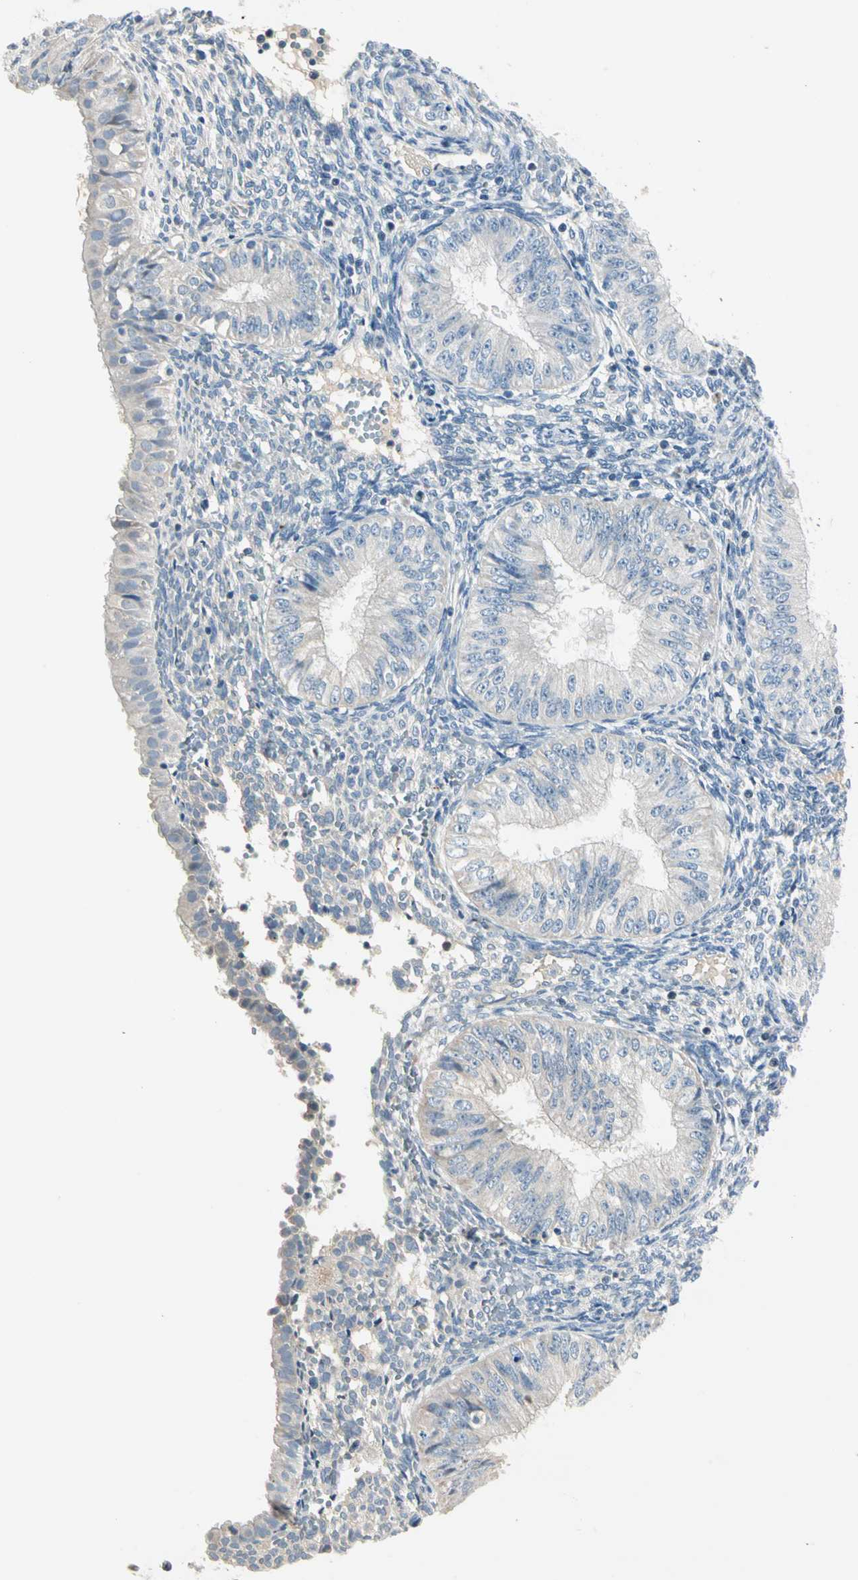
{"staining": {"intensity": "negative", "quantity": "none", "location": "none"}, "tissue": "endometrial cancer", "cell_type": "Tumor cells", "image_type": "cancer", "snomed": [{"axis": "morphology", "description": "Normal tissue, NOS"}, {"axis": "morphology", "description": "Adenocarcinoma, NOS"}, {"axis": "topography", "description": "Endometrium"}], "caption": "The micrograph shows no significant expression in tumor cells of endometrial adenocarcinoma. (Brightfield microscopy of DAB (3,3'-diaminobenzidine) IHC at high magnification).", "gene": "GPR153", "patient": {"sex": "female", "age": 53}}